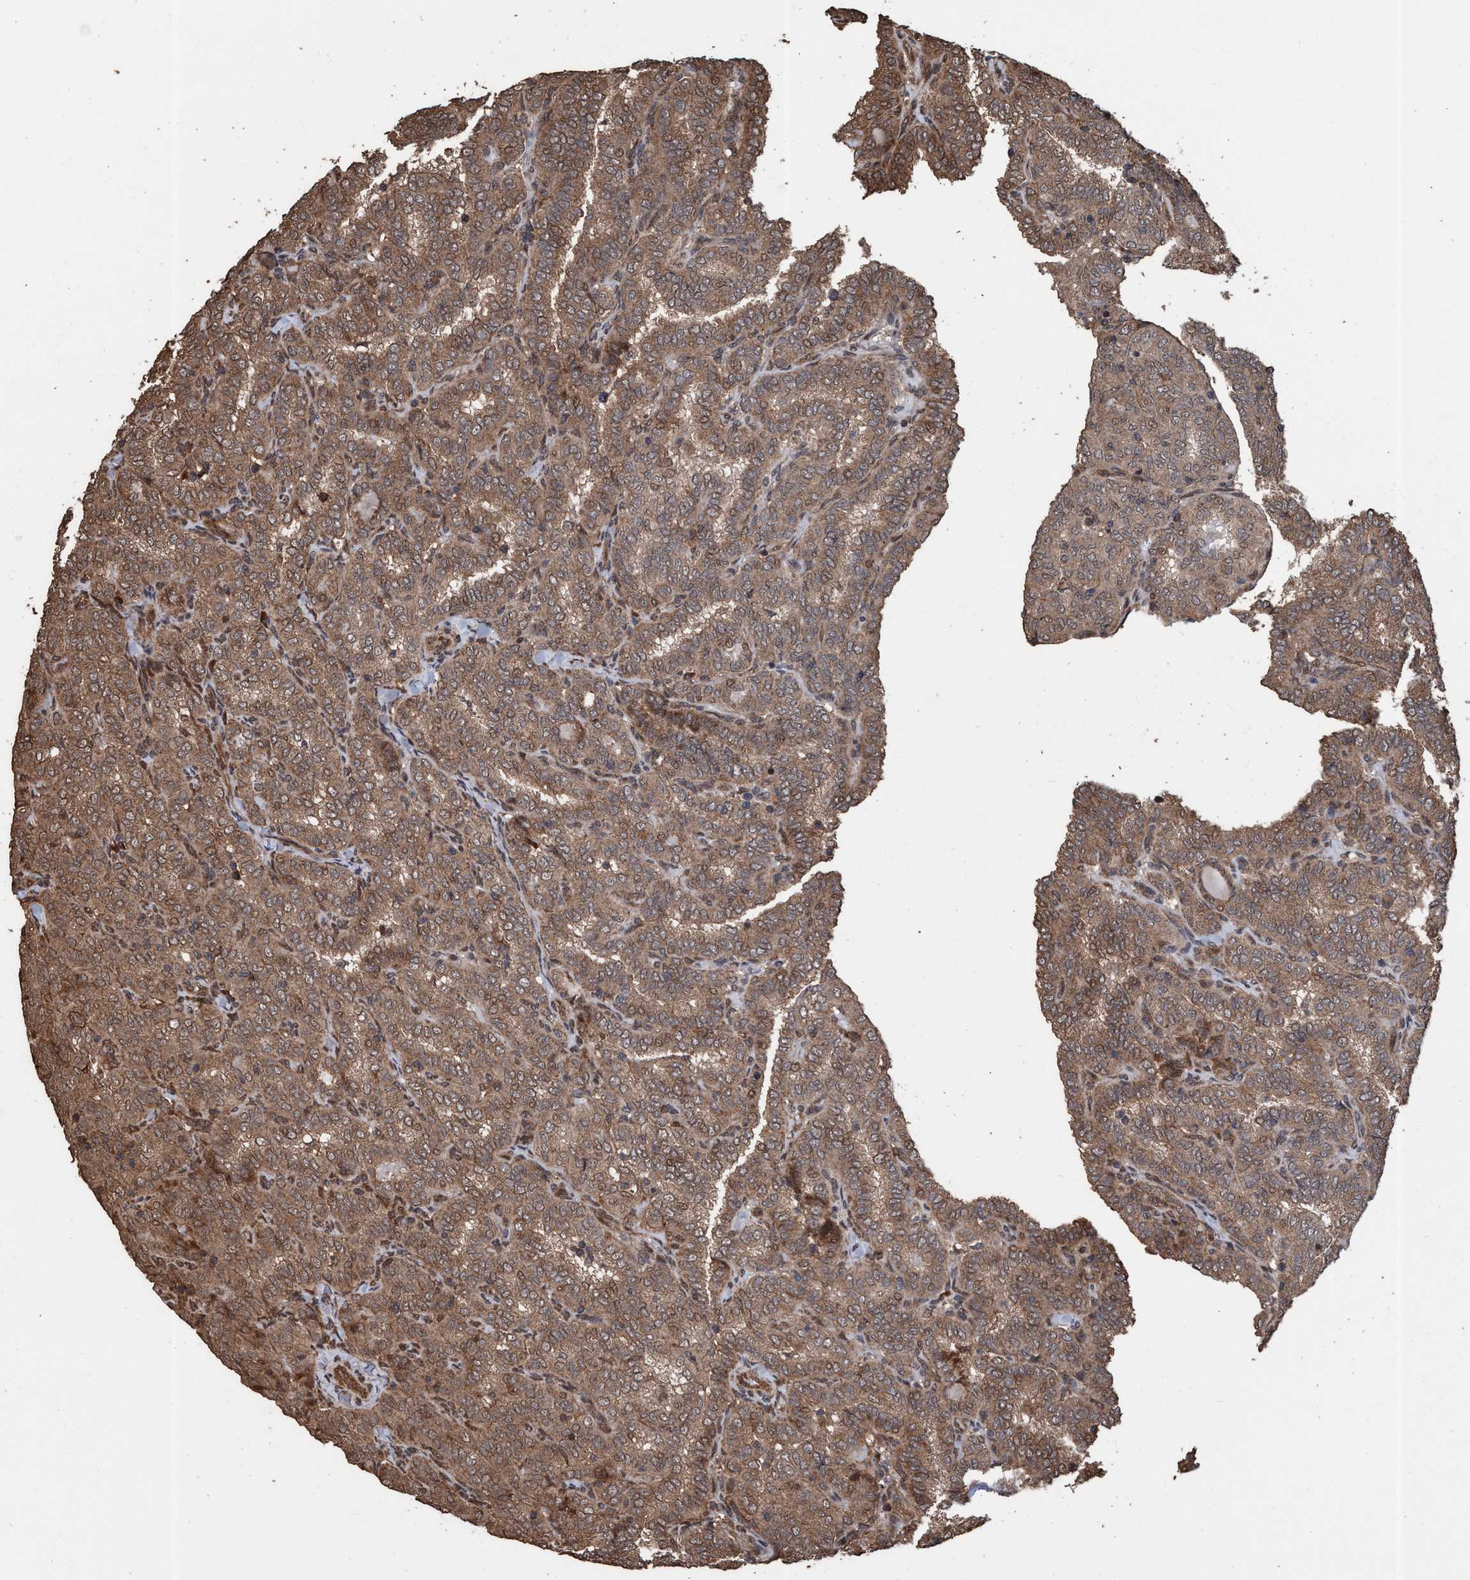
{"staining": {"intensity": "moderate", "quantity": ">75%", "location": "cytoplasmic/membranous,nuclear"}, "tissue": "thyroid cancer", "cell_type": "Tumor cells", "image_type": "cancer", "snomed": [{"axis": "morphology", "description": "Papillary adenocarcinoma, NOS"}, {"axis": "topography", "description": "Thyroid gland"}], "caption": "Papillary adenocarcinoma (thyroid) was stained to show a protein in brown. There is medium levels of moderate cytoplasmic/membranous and nuclear positivity in approximately >75% of tumor cells.", "gene": "TRPC7", "patient": {"sex": "female", "age": 30}}